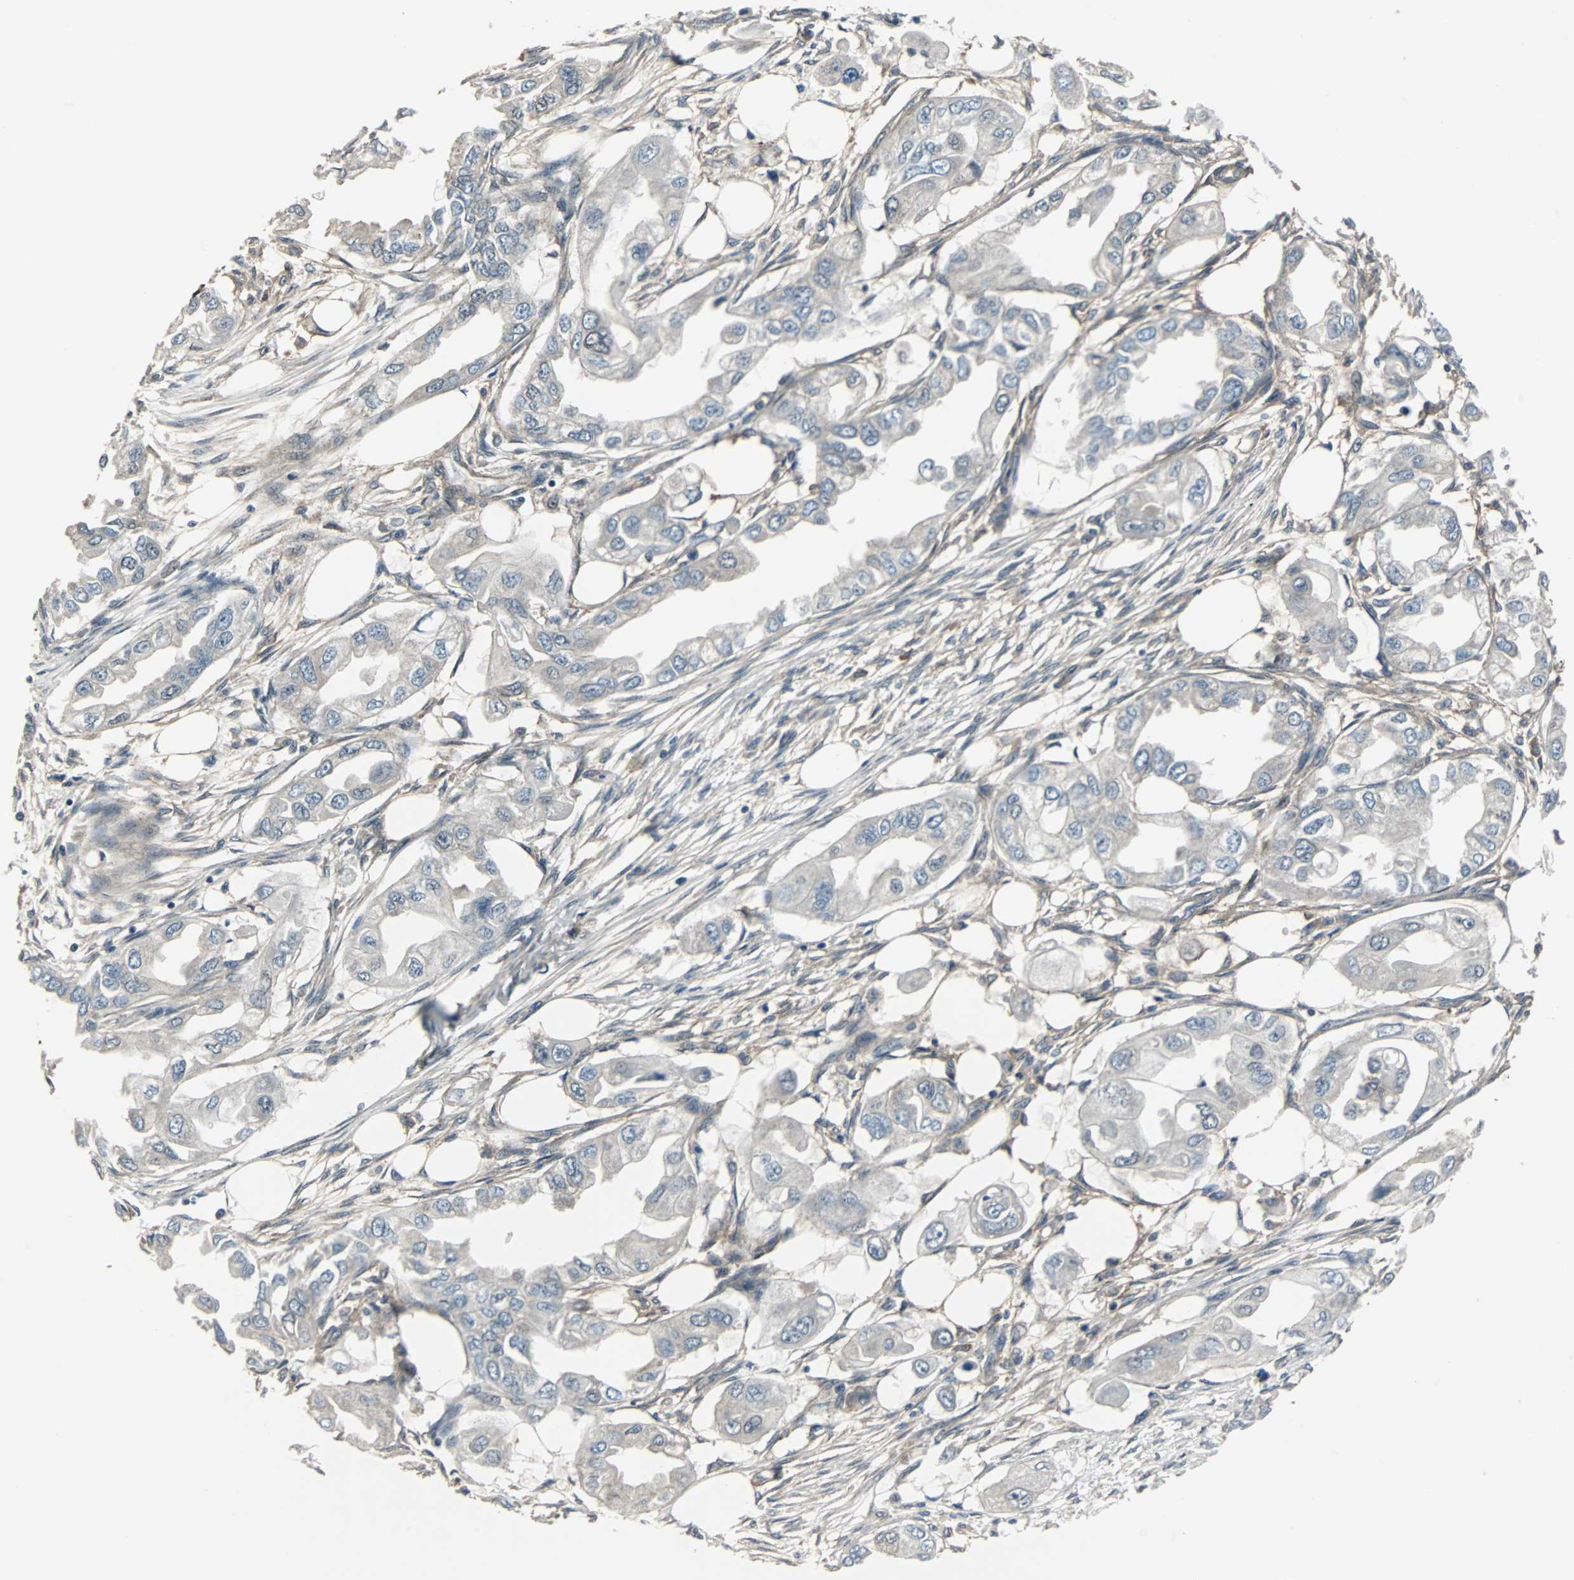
{"staining": {"intensity": "negative", "quantity": "none", "location": "none"}, "tissue": "endometrial cancer", "cell_type": "Tumor cells", "image_type": "cancer", "snomed": [{"axis": "morphology", "description": "Adenocarcinoma, NOS"}, {"axis": "topography", "description": "Endometrium"}], "caption": "Endometrial adenocarcinoma was stained to show a protein in brown. There is no significant positivity in tumor cells.", "gene": "MKX", "patient": {"sex": "female", "age": 67}}